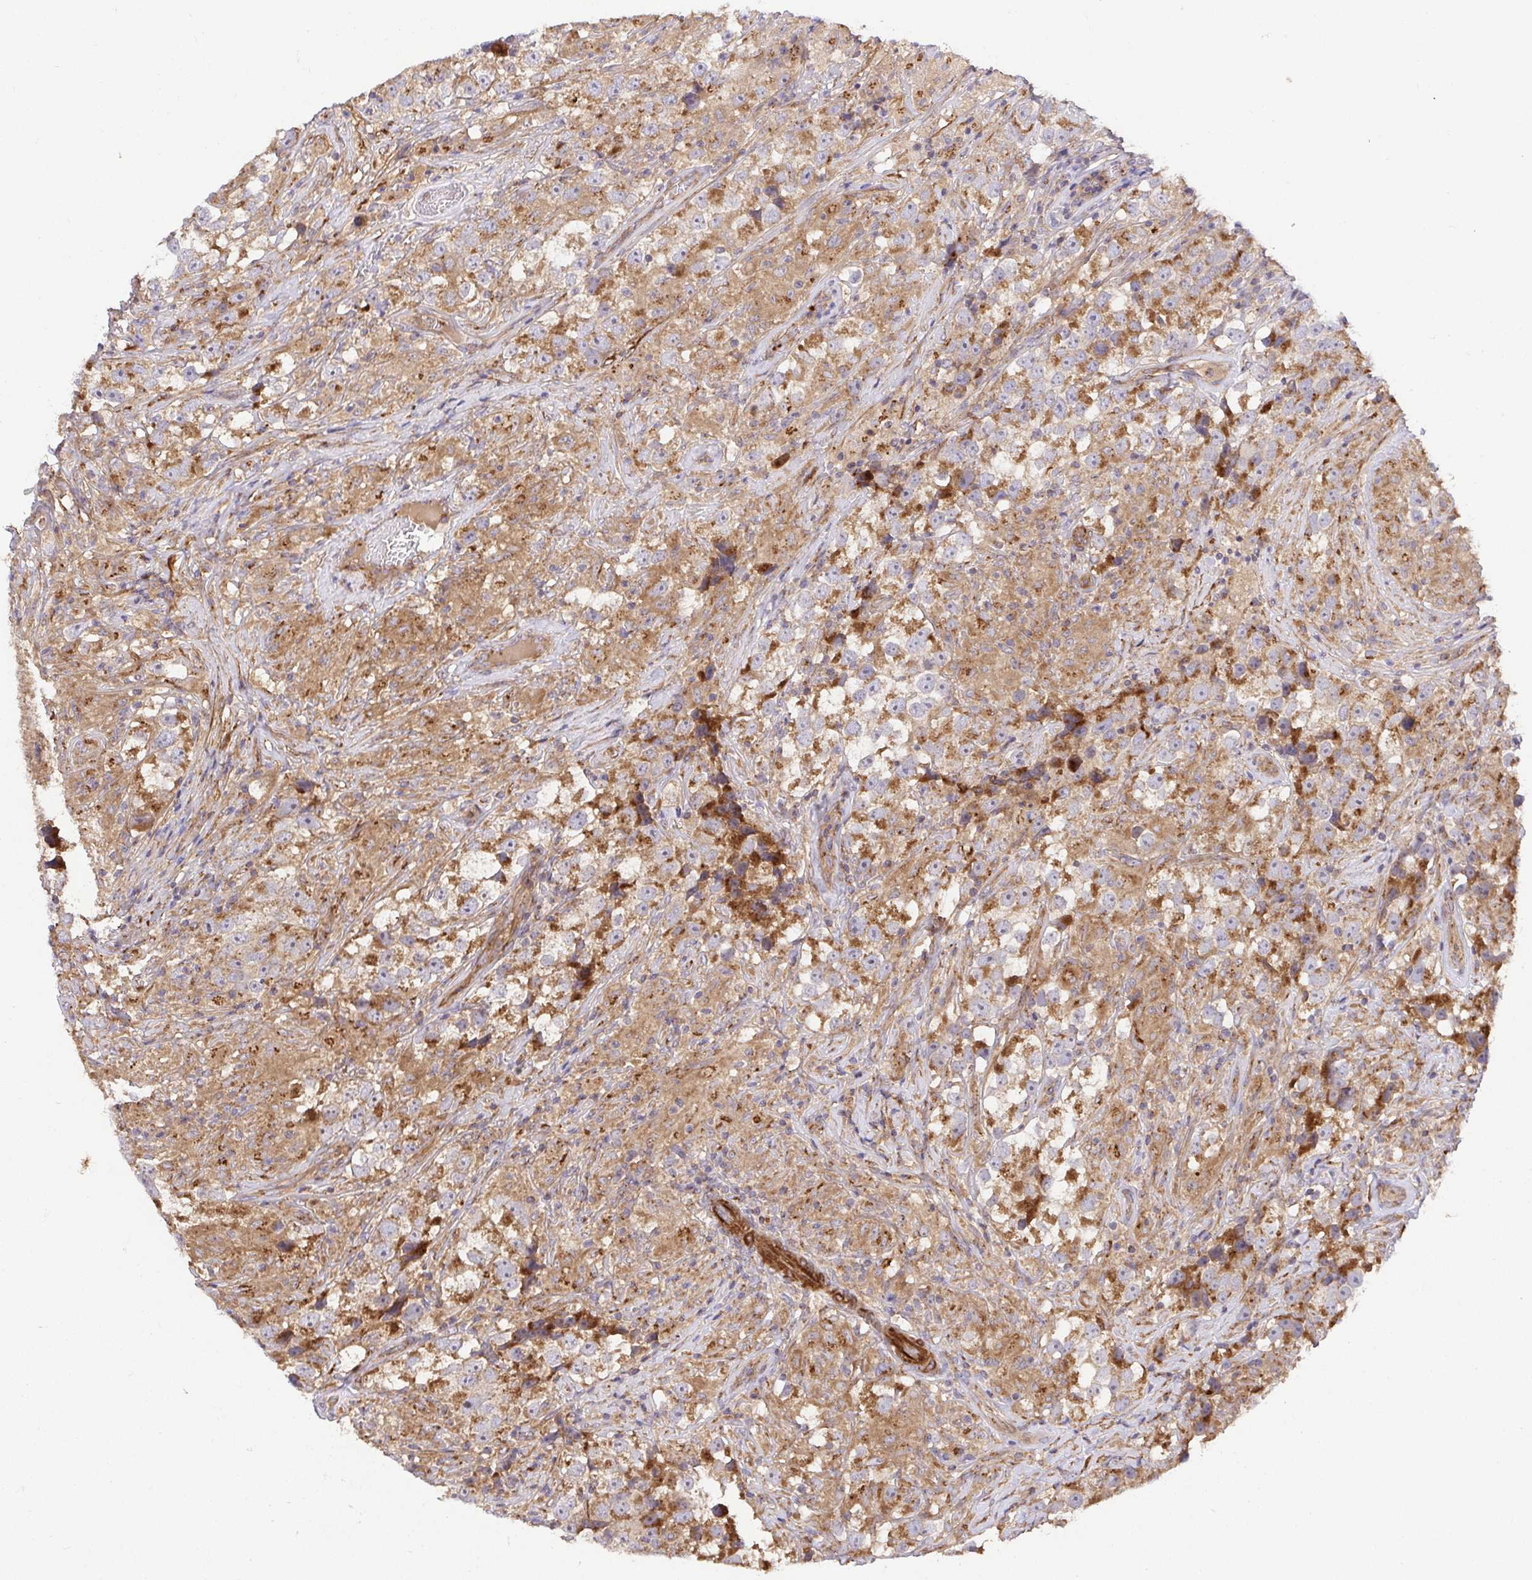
{"staining": {"intensity": "moderate", "quantity": ">75%", "location": "cytoplasmic/membranous"}, "tissue": "testis cancer", "cell_type": "Tumor cells", "image_type": "cancer", "snomed": [{"axis": "morphology", "description": "Seminoma, NOS"}, {"axis": "topography", "description": "Testis"}], "caption": "Brown immunohistochemical staining in testis cancer reveals moderate cytoplasmic/membranous expression in about >75% of tumor cells.", "gene": "TM9SF4", "patient": {"sex": "male", "age": 46}}